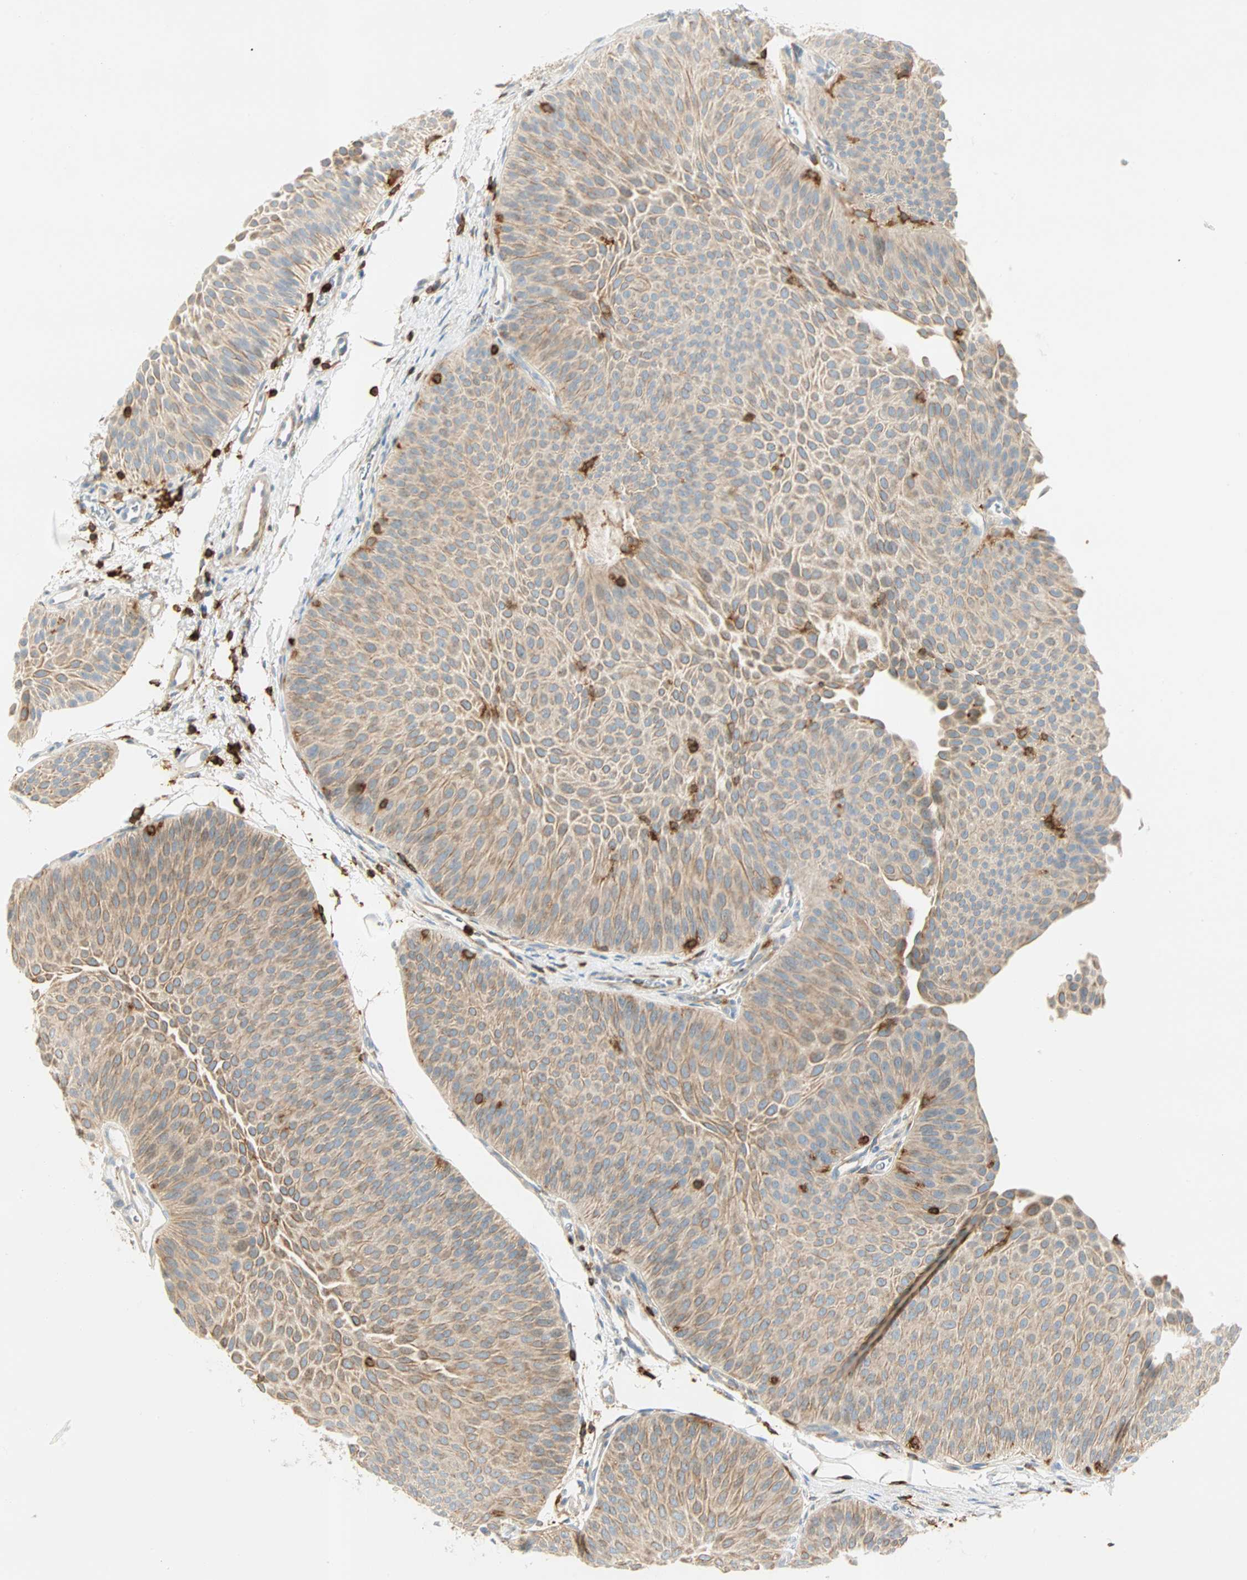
{"staining": {"intensity": "moderate", "quantity": ">75%", "location": "cytoplasmic/membranous"}, "tissue": "urothelial cancer", "cell_type": "Tumor cells", "image_type": "cancer", "snomed": [{"axis": "morphology", "description": "Urothelial carcinoma, Low grade"}, {"axis": "topography", "description": "Urinary bladder"}], "caption": "A histopathology image showing moderate cytoplasmic/membranous staining in about >75% of tumor cells in urothelial cancer, as visualized by brown immunohistochemical staining.", "gene": "FMNL1", "patient": {"sex": "female", "age": 60}}